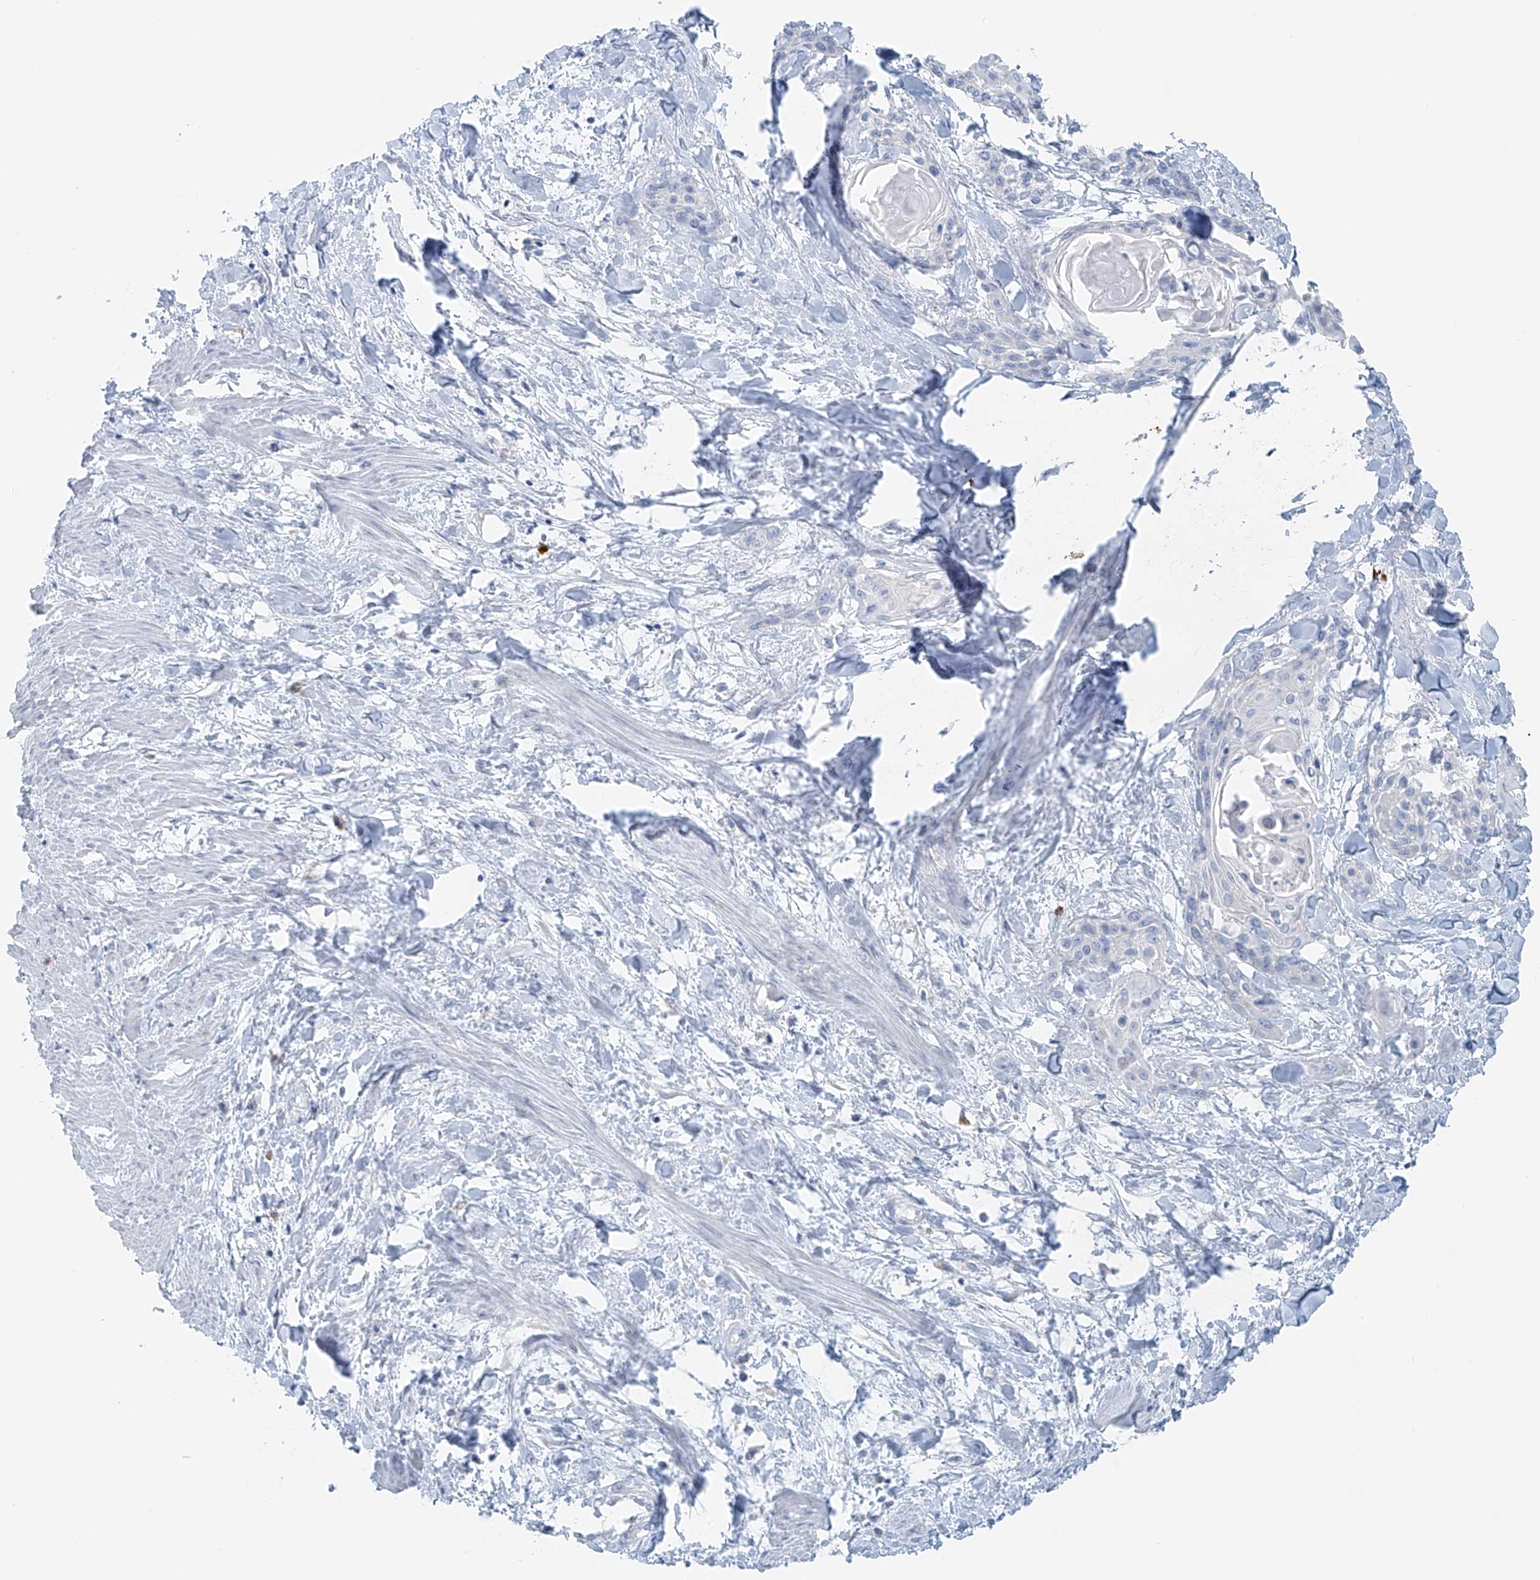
{"staining": {"intensity": "negative", "quantity": "none", "location": "none"}, "tissue": "cervical cancer", "cell_type": "Tumor cells", "image_type": "cancer", "snomed": [{"axis": "morphology", "description": "Squamous cell carcinoma, NOS"}, {"axis": "topography", "description": "Cervix"}], "caption": "Tumor cells are negative for brown protein staining in cervical squamous cell carcinoma.", "gene": "POMGNT2", "patient": {"sex": "female", "age": 57}}